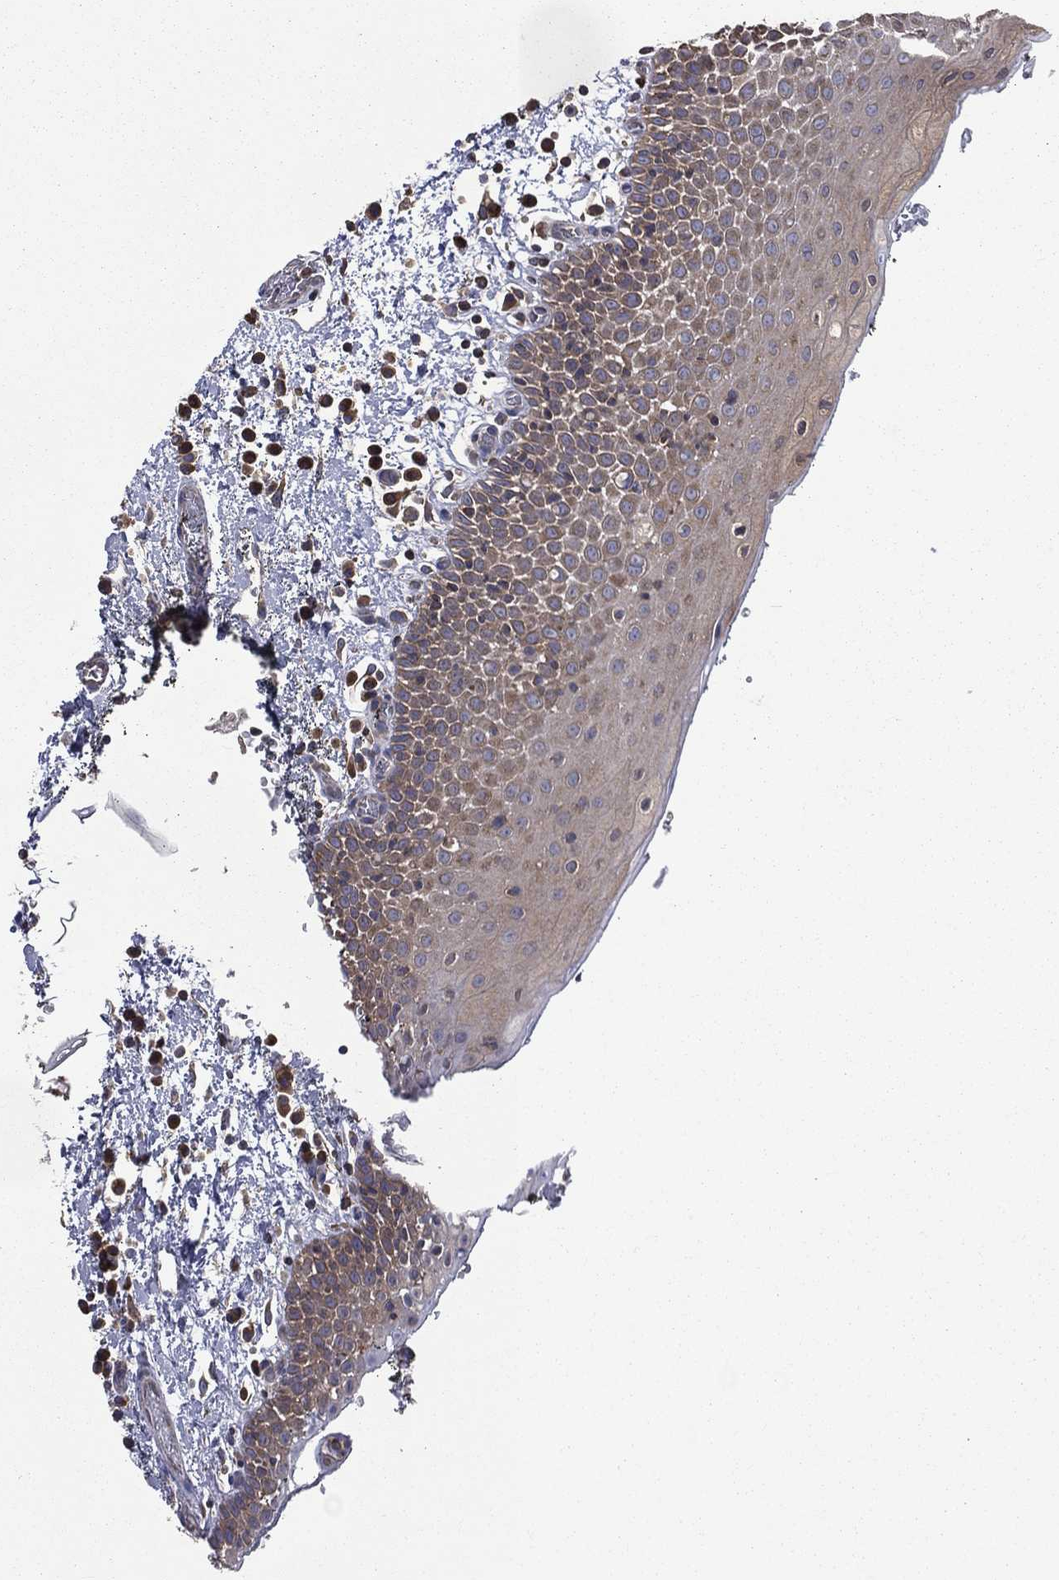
{"staining": {"intensity": "moderate", "quantity": "<25%", "location": "cytoplasmic/membranous"}, "tissue": "oral mucosa", "cell_type": "Squamous epithelial cells", "image_type": "normal", "snomed": [{"axis": "morphology", "description": "Normal tissue, NOS"}, {"axis": "morphology", "description": "Squamous cell carcinoma, NOS"}, {"axis": "topography", "description": "Oral tissue"}, {"axis": "topography", "description": "Tounge, NOS"}, {"axis": "topography", "description": "Head-Neck"}], "caption": "Benign oral mucosa exhibits moderate cytoplasmic/membranous positivity in about <25% of squamous epithelial cells, visualized by immunohistochemistry.", "gene": "SARS1", "patient": {"sex": "female", "age": 80}}